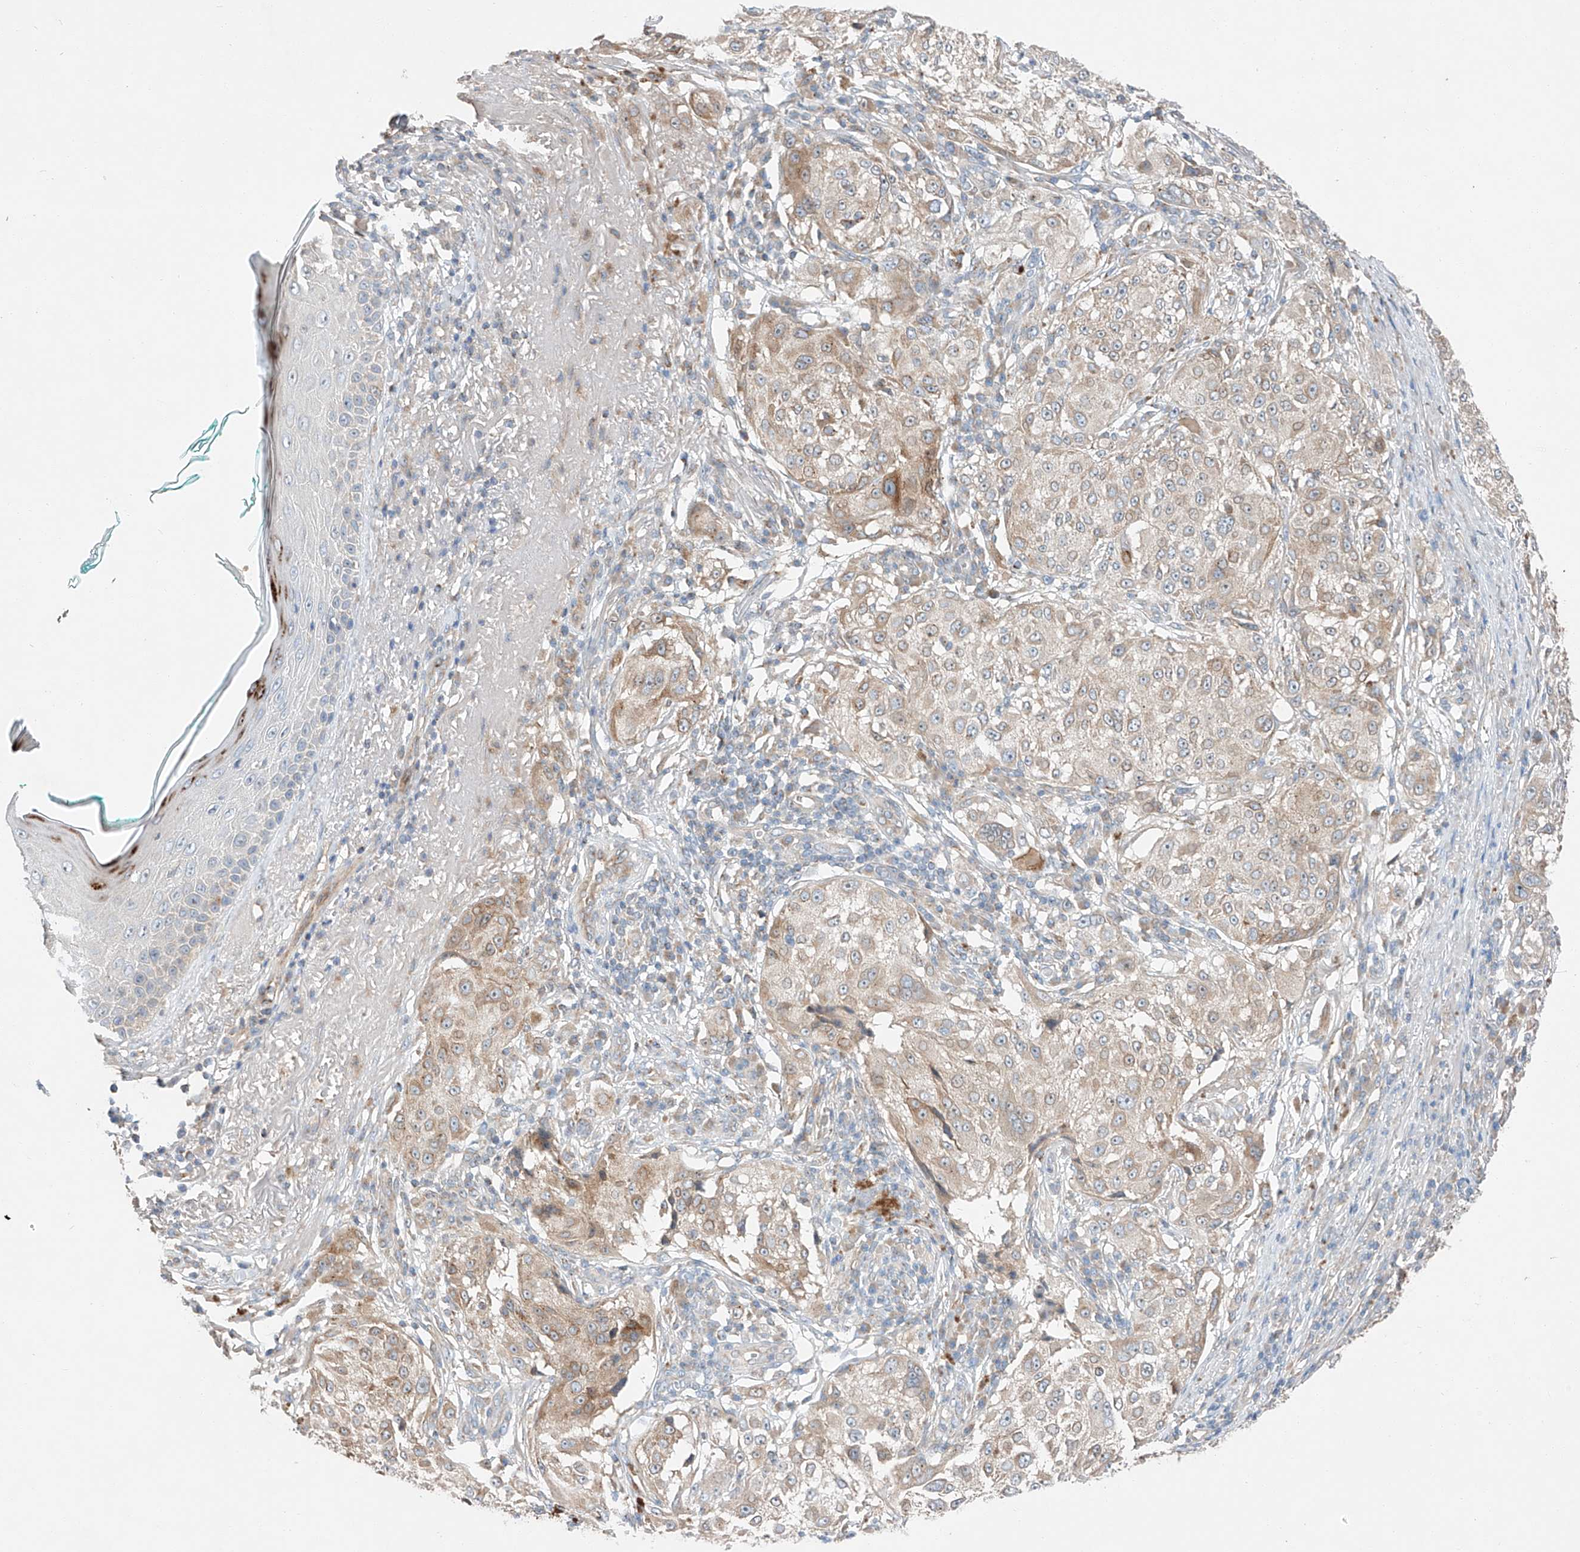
{"staining": {"intensity": "weak", "quantity": "<25%", "location": "cytoplasmic/membranous"}, "tissue": "melanoma", "cell_type": "Tumor cells", "image_type": "cancer", "snomed": [{"axis": "morphology", "description": "Necrosis, NOS"}, {"axis": "morphology", "description": "Malignant melanoma, NOS"}, {"axis": "topography", "description": "Skin"}], "caption": "Immunohistochemical staining of malignant melanoma exhibits no significant staining in tumor cells.", "gene": "RUSC1", "patient": {"sex": "female", "age": 87}}